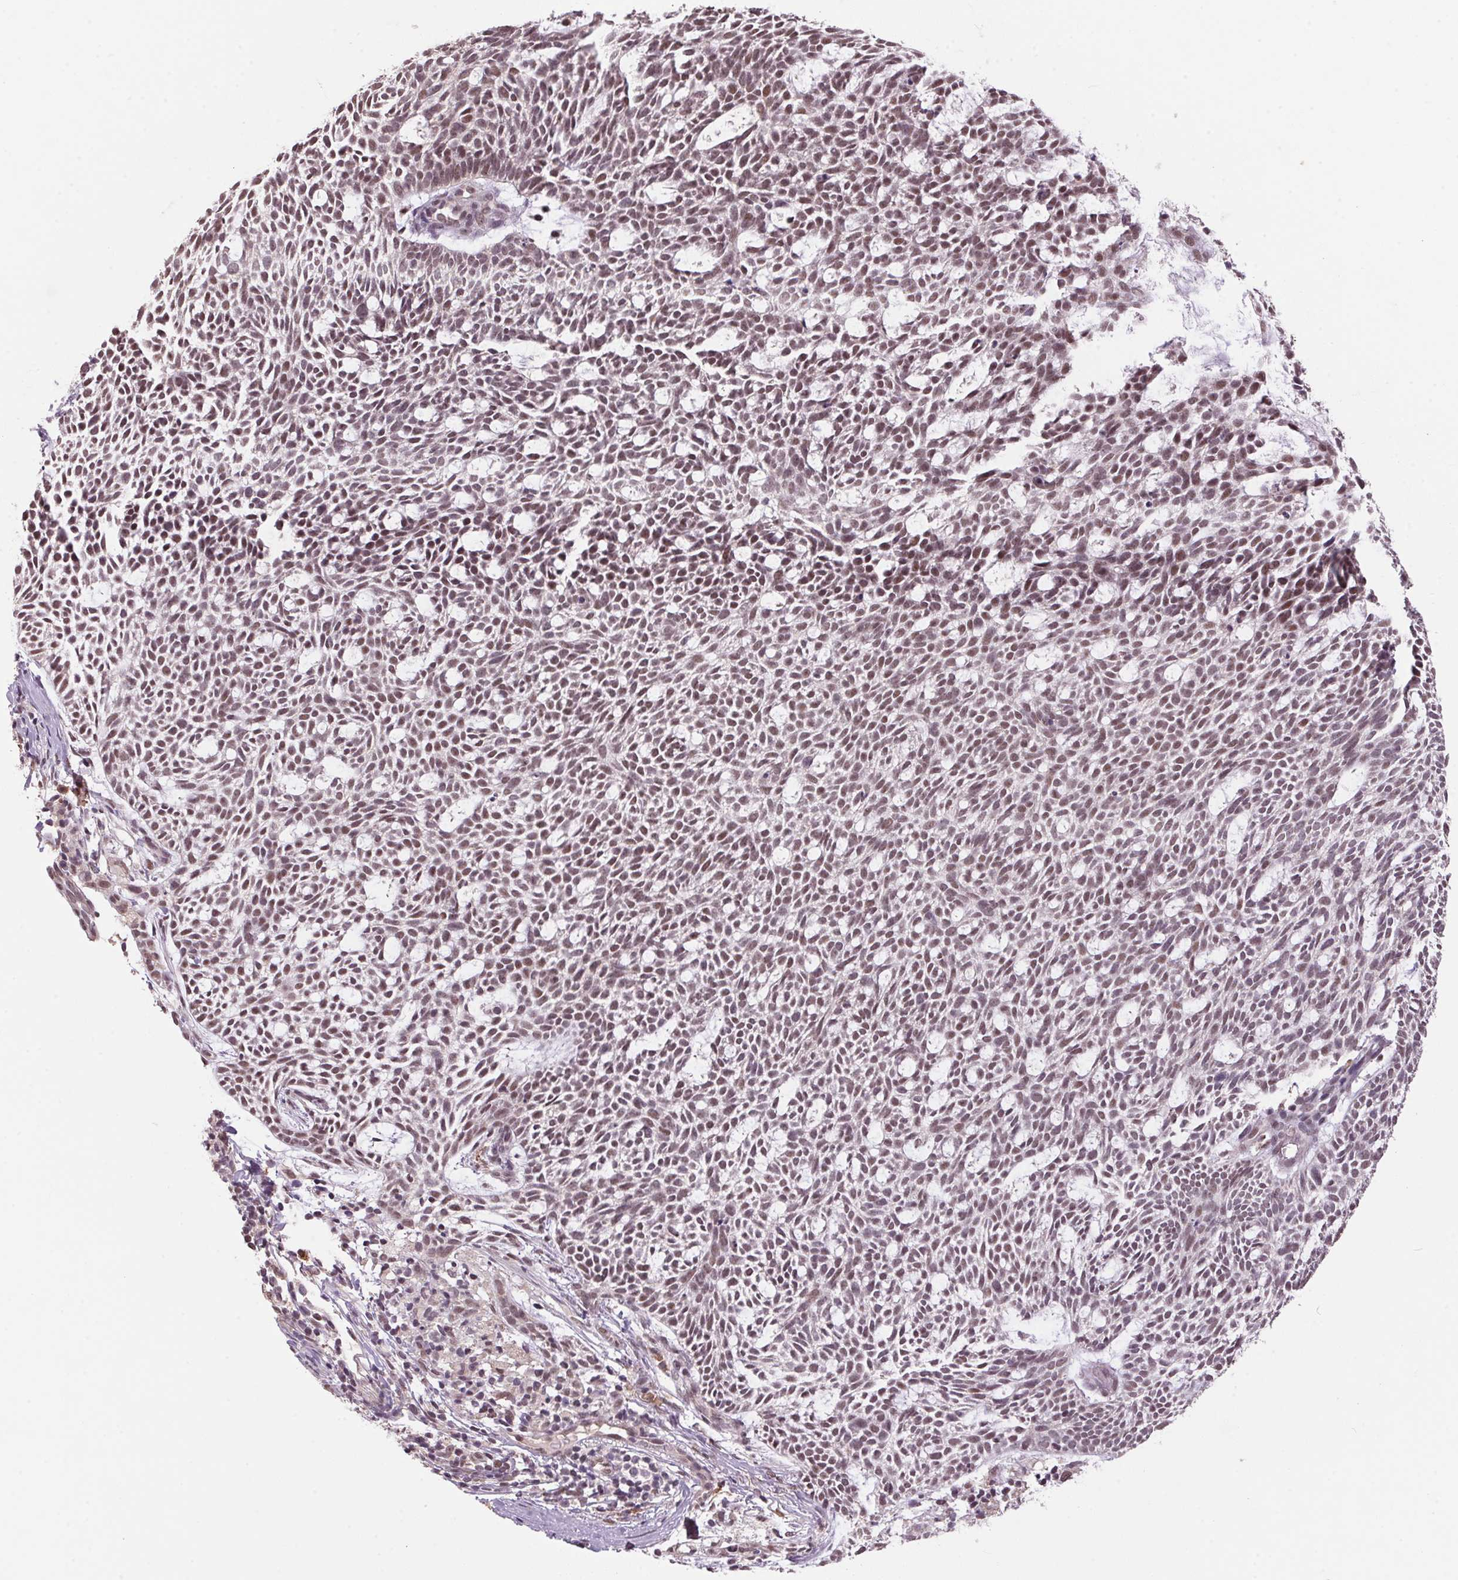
{"staining": {"intensity": "weak", "quantity": ">75%", "location": "nuclear"}, "tissue": "skin cancer", "cell_type": "Tumor cells", "image_type": "cancer", "snomed": [{"axis": "morphology", "description": "Basal cell carcinoma"}, {"axis": "topography", "description": "Skin"}], "caption": "Tumor cells demonstrate low levels of weak nuclear staining in approximately >75% of cells in human skin cancer (basal cell carcinoma). (Brightfield microscopy of DAB IHC at high magnification).", "gene": "ZBTB4", "patient": {"sex": "male", "age": 83}}